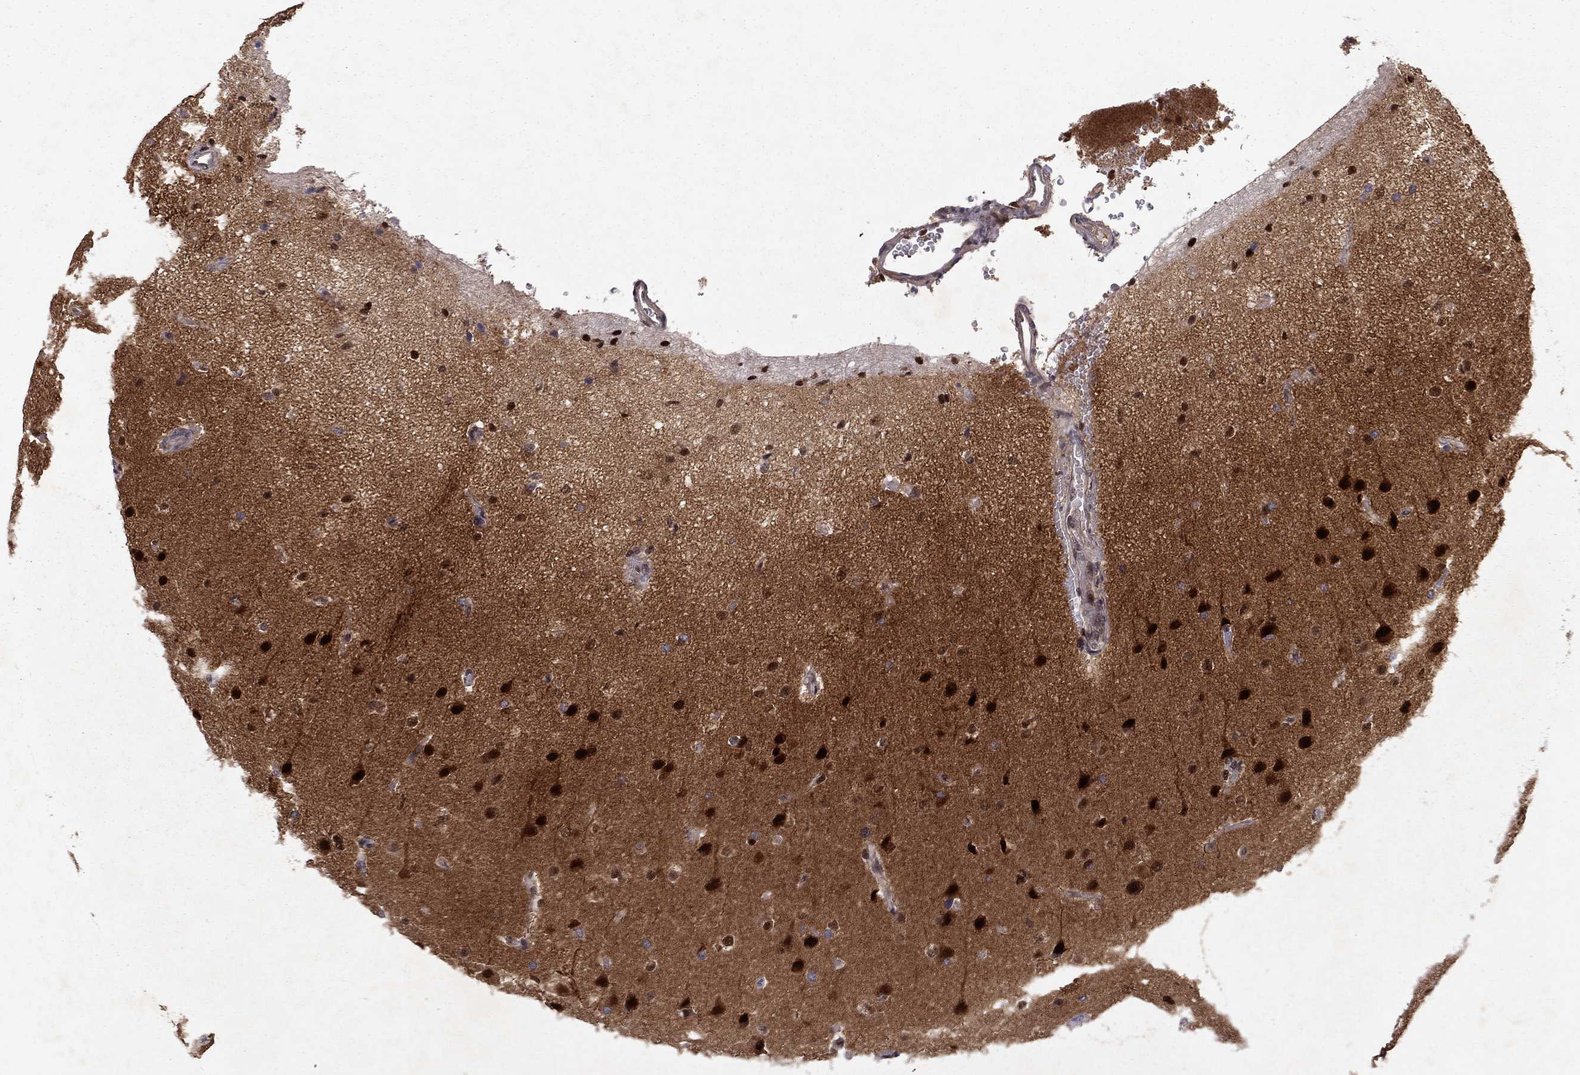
{"staining": {"intensity": "strong", "quantity": "25%-75%", "location": "nuclear"}, "tissue": "glioma", "cell_type": "Tumor cells", "image_type": "cancer", "snomed": [{"axis": "morphology", "description": "Glioma, malignant, High grade"}, {"axis": "topography", "description": "Brain"}], "caption": "The photomicrograph shows immunohistochemical staining of malignant high-grade glioma. There is strong nuclear staining is appreciated in approximately 25%-75% of tumor cells.", "gene": "CRTC1", "patient": {"sex": "male", "age": 68}}